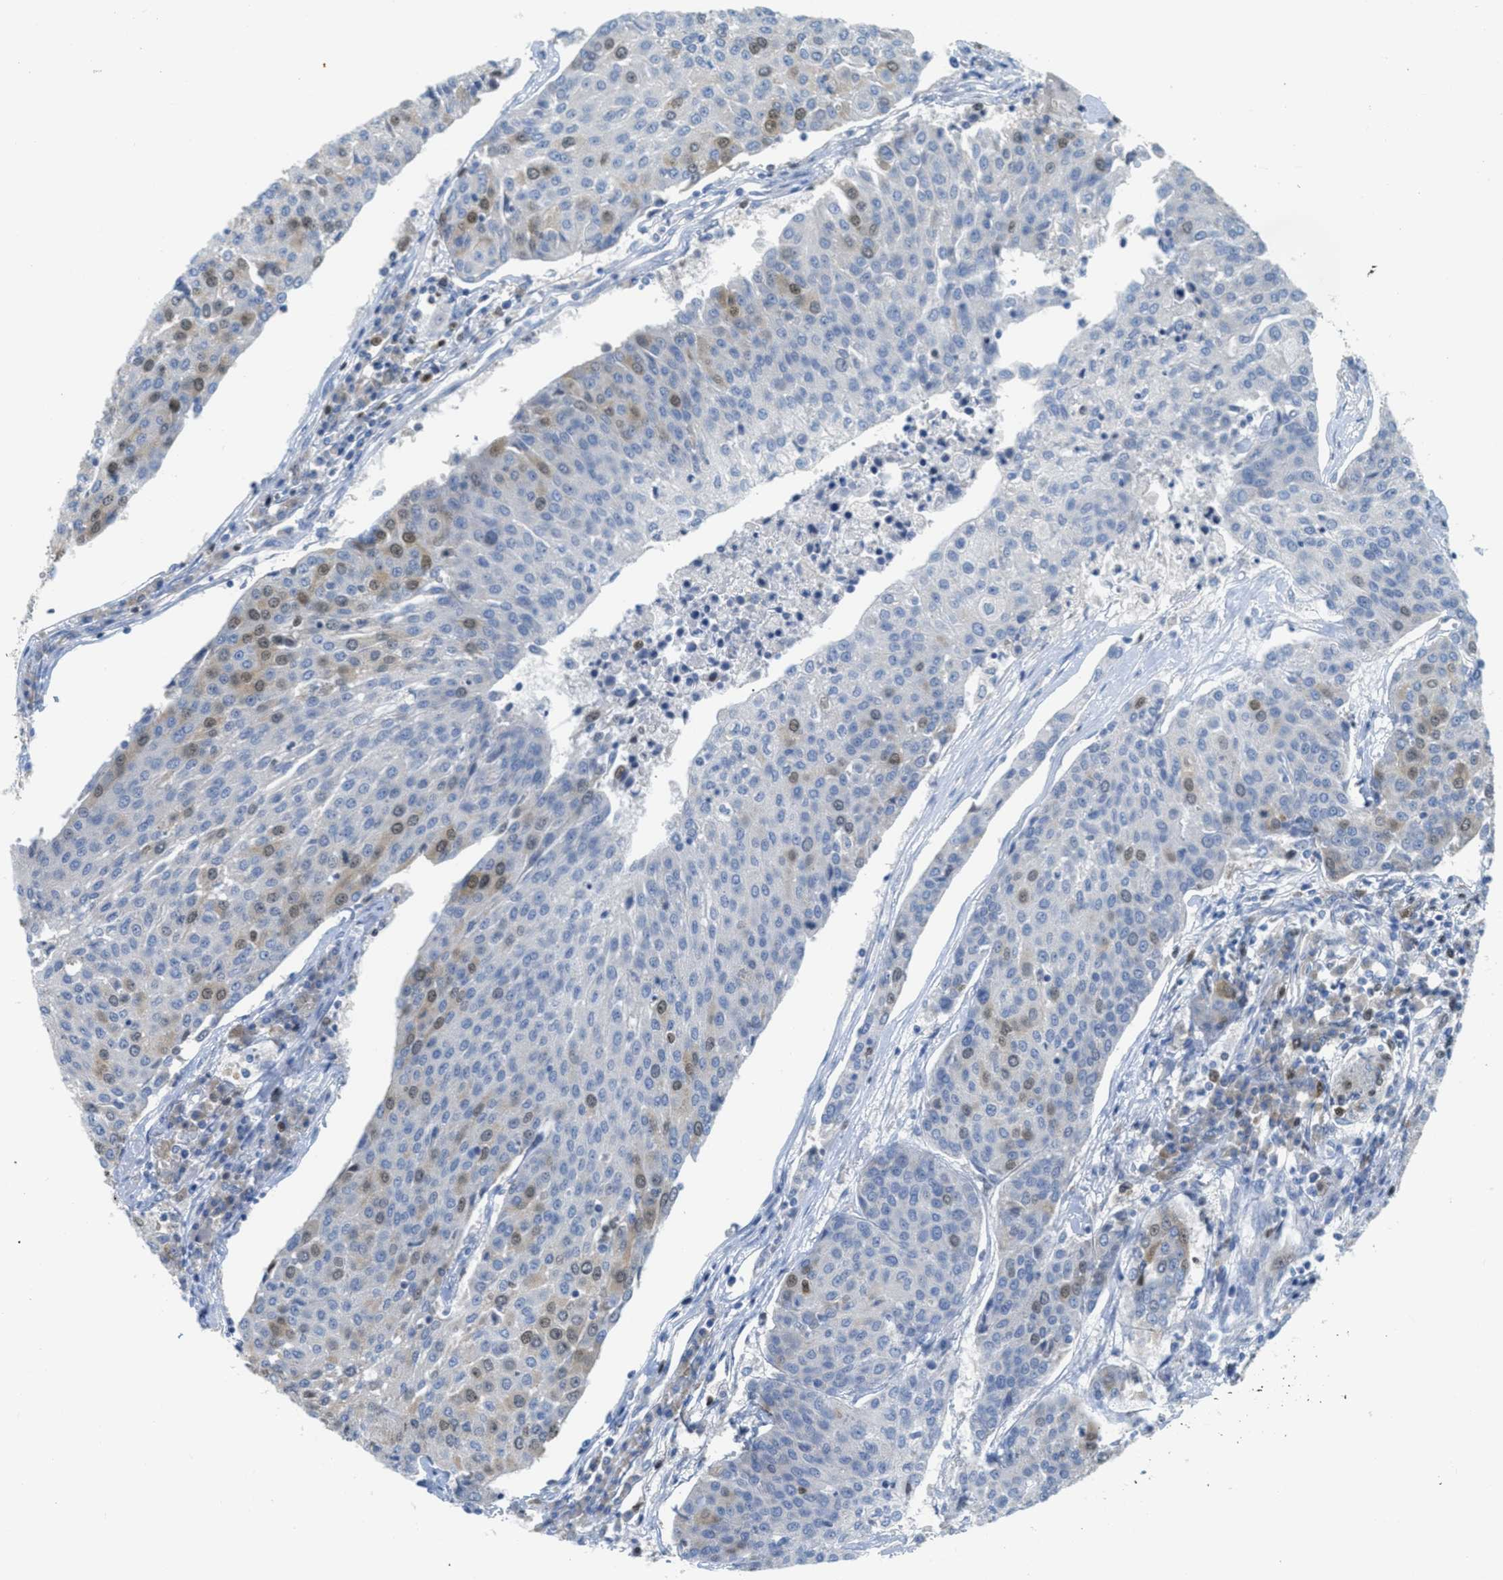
{"staining": {"intensity": "moderate", "quantity": "<25%", "location": "nuclear"}, "tissue": "urothelial cancer", "cell_type": "Tumor cells", "image_type": "cancer", "snomed": [{"axis": "morphology", "description": "Urothelial carcinoma, High grade"}, {"axis": "topography", "description": "Urinary bladder"}], "caption": "There is low levels of moderate nuclear expression in tumor cells of urothelial cancer, as demonstrated by immunohistochemical staining (brown color).", "gene": "ORC6", "patient": {"sex": "female", "age": 85}}